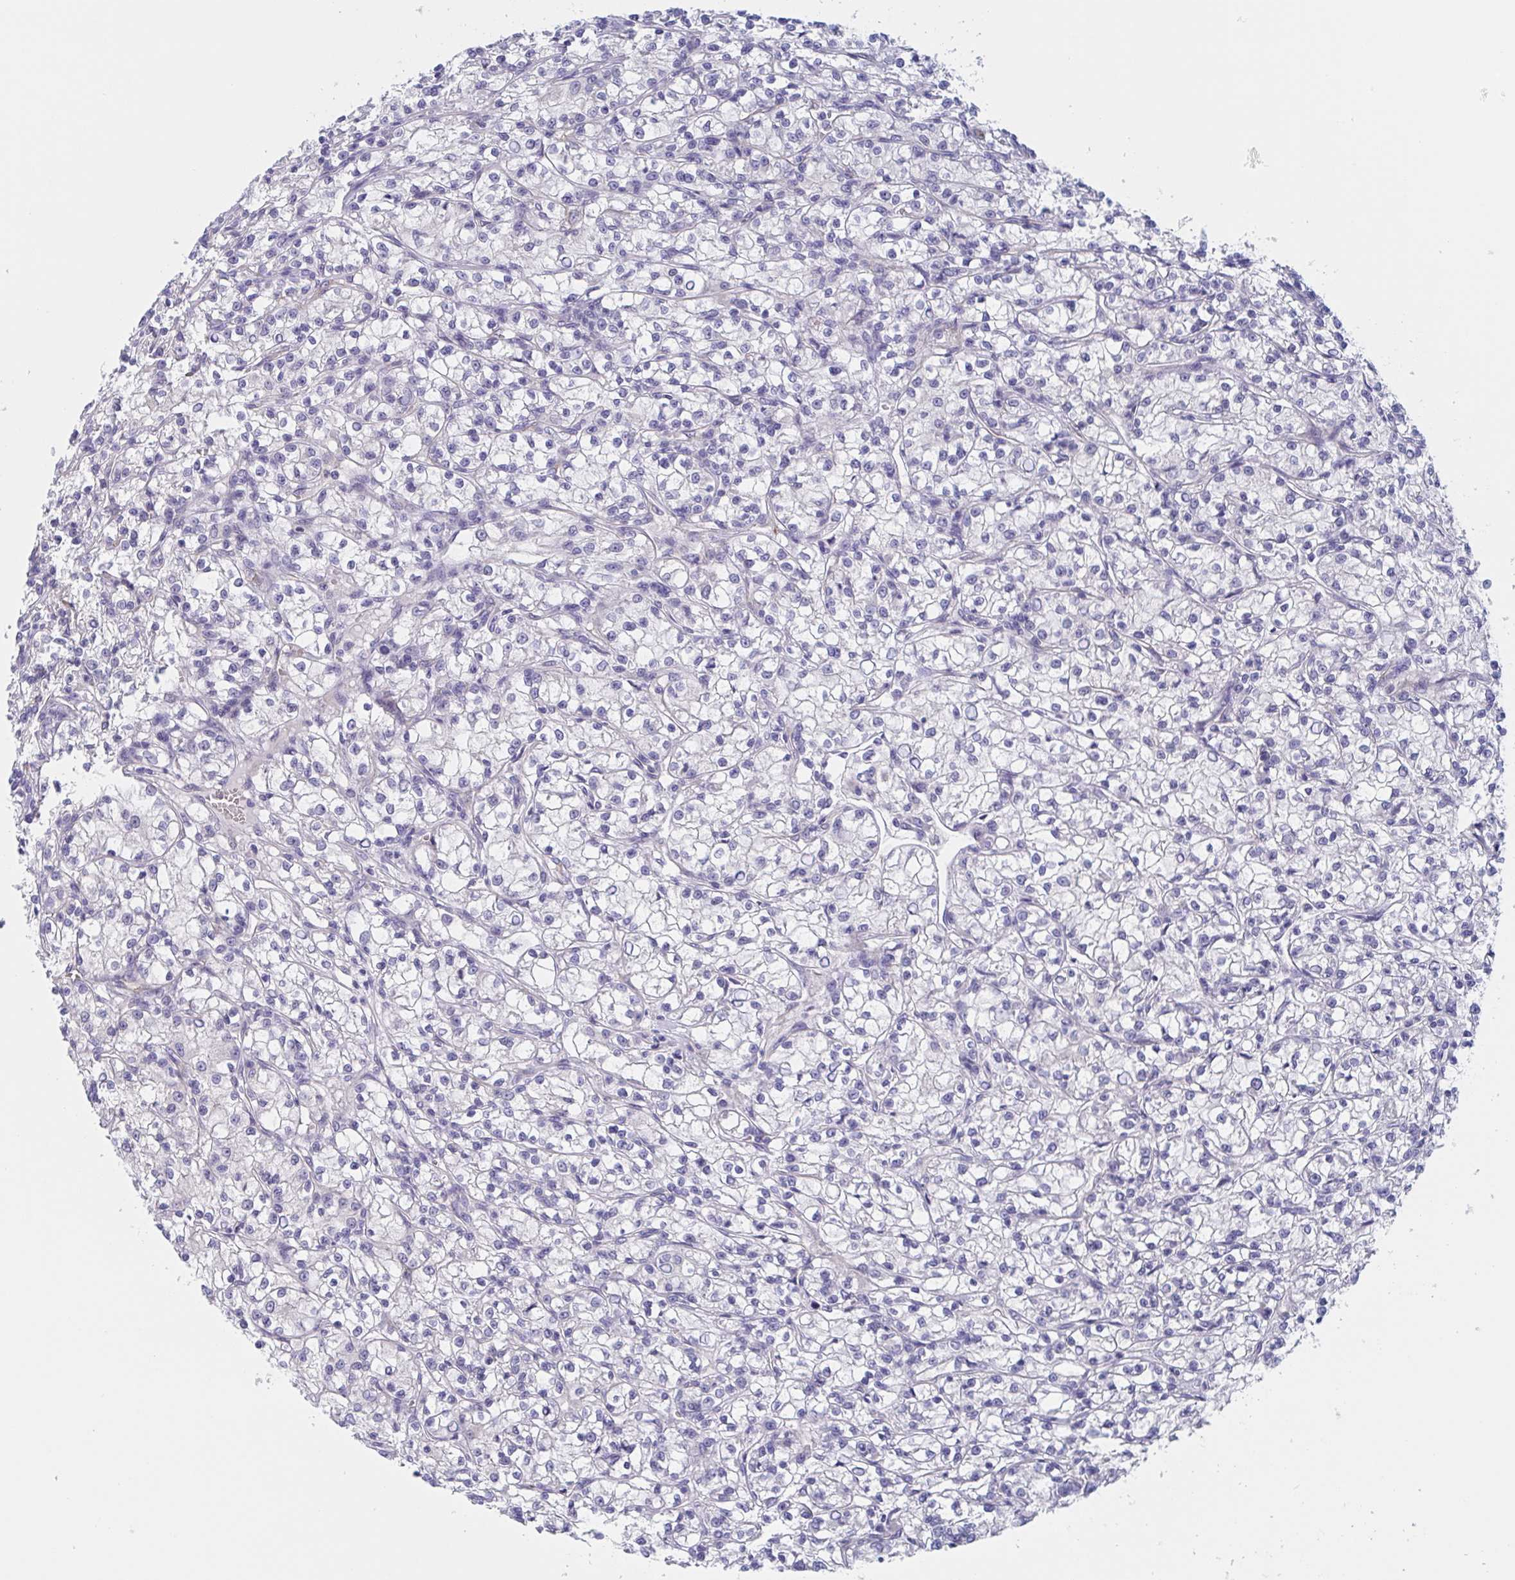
{"staining": {"intensity": "negative", "quantity": "none", "location": "none"}, "tissue": "renal cancer", "cell_type": "Tumor cells", "image_type": "cancer", "snomed": [{"axis": "morphology", "description": "Adenocarcinoma, NOS"}, {"axis": "topography", "description": "Kidney"}], "caption": "Renal cancer (adenocarcinoma) stained for a protein using immunohistochemistry (IHC) demonstrates no expression tumor cells.", "gene": "ST14", "patient": {"sex": "female", "age": 59}}